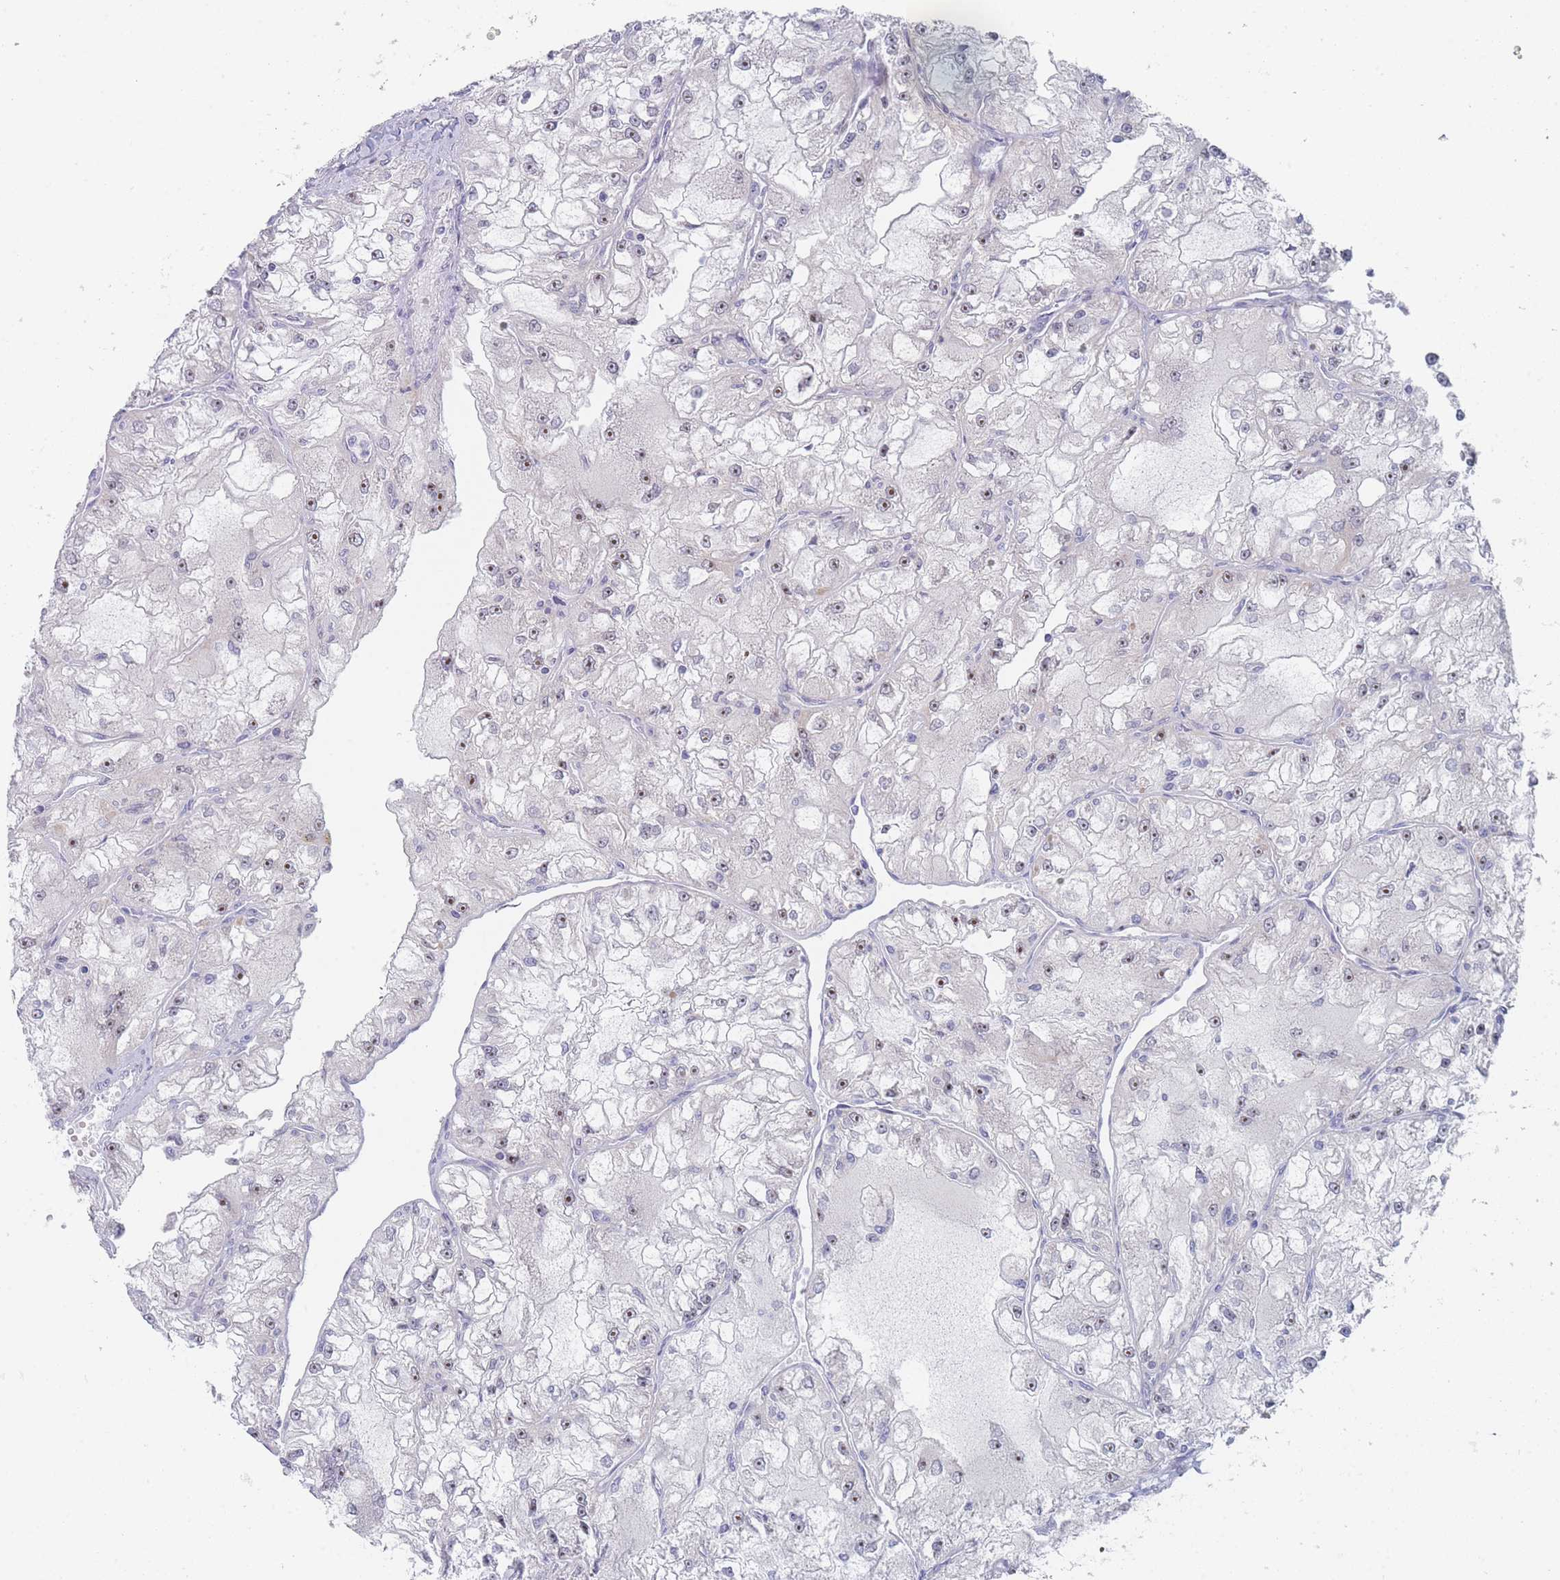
{"staining": {"intensity": "moderate", "quantity": "25%-75%", "location": "nuclear"}, "tissue": "renal cancer", "cell_type": "Tumor cells", "image_type": "cancer", "snomed": [{"axis": "morphology", "description": "Adenocarcinoma, NOS"}, {"axis": "topography", "description": "Kidney"}], "caption": "A medium amount of moderate nuclear positivity is present in approximately 25%-75% of tumor cells in renal adenocarcinoma tissue. (IHC, brightfield microscopy, high magnification).", "gene": "RNF8", "patient": {"sex": "female", "age": 72}}